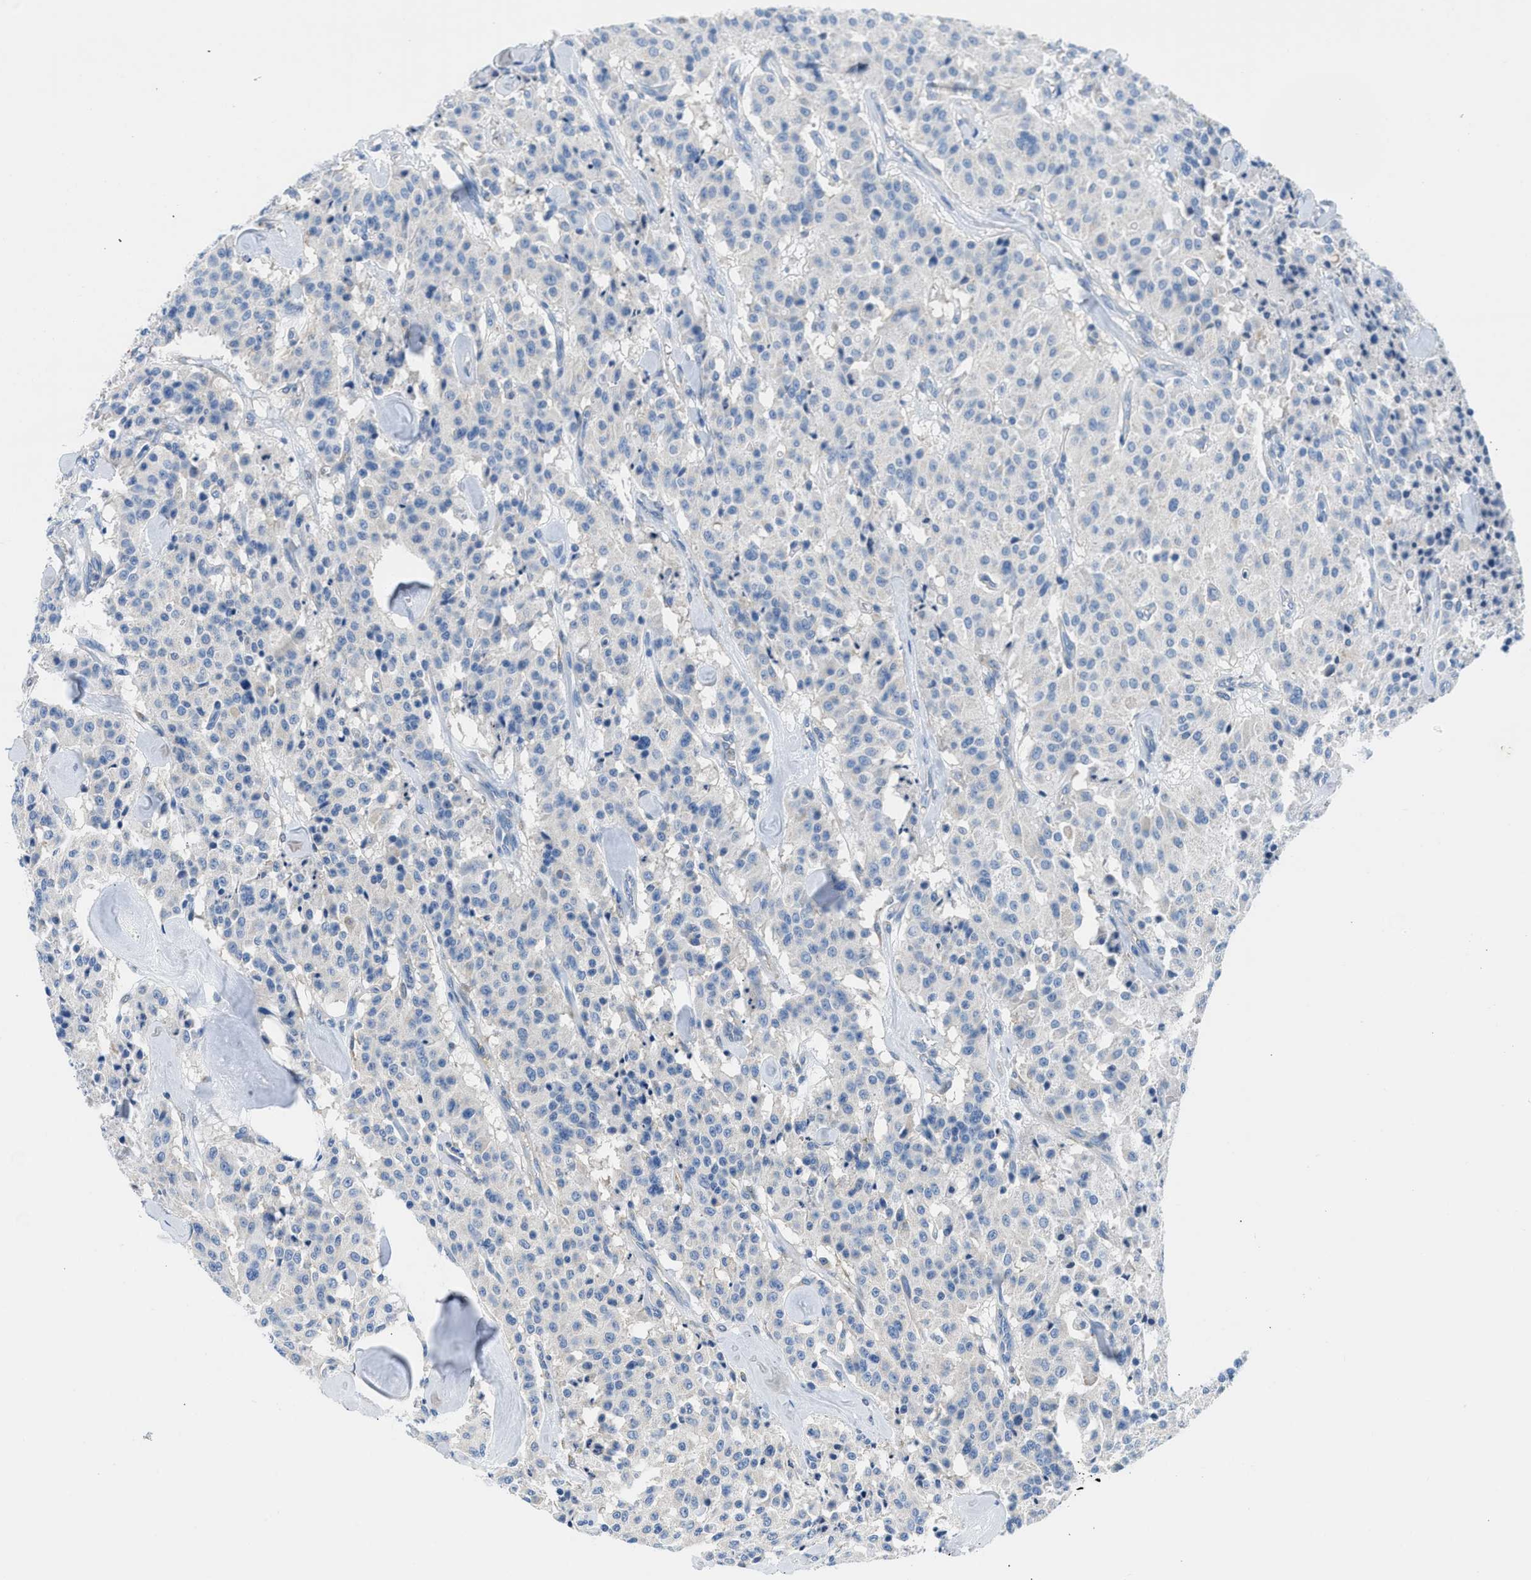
{"staining": {"intensity": "negative", "quantity": "none", "location": "none"}, "tissue": "carcinoid", "cell_type": "Tumor cells", "image_type": "cancer", "snomed": [{"axis": "morphology", "description": "Carcinoid, malignant, NOS"}, {"axis": "topography", "description": "Lung"}], "caption": "The photomicrograph demonstrates no significant expression in tumor cells of carcinoid. (DAB (3,3'-diaminobenzidine) immunohistochemistry, high magnification).", "gene": "BNC2", "patient": {"sex": "male", "age": 30}}